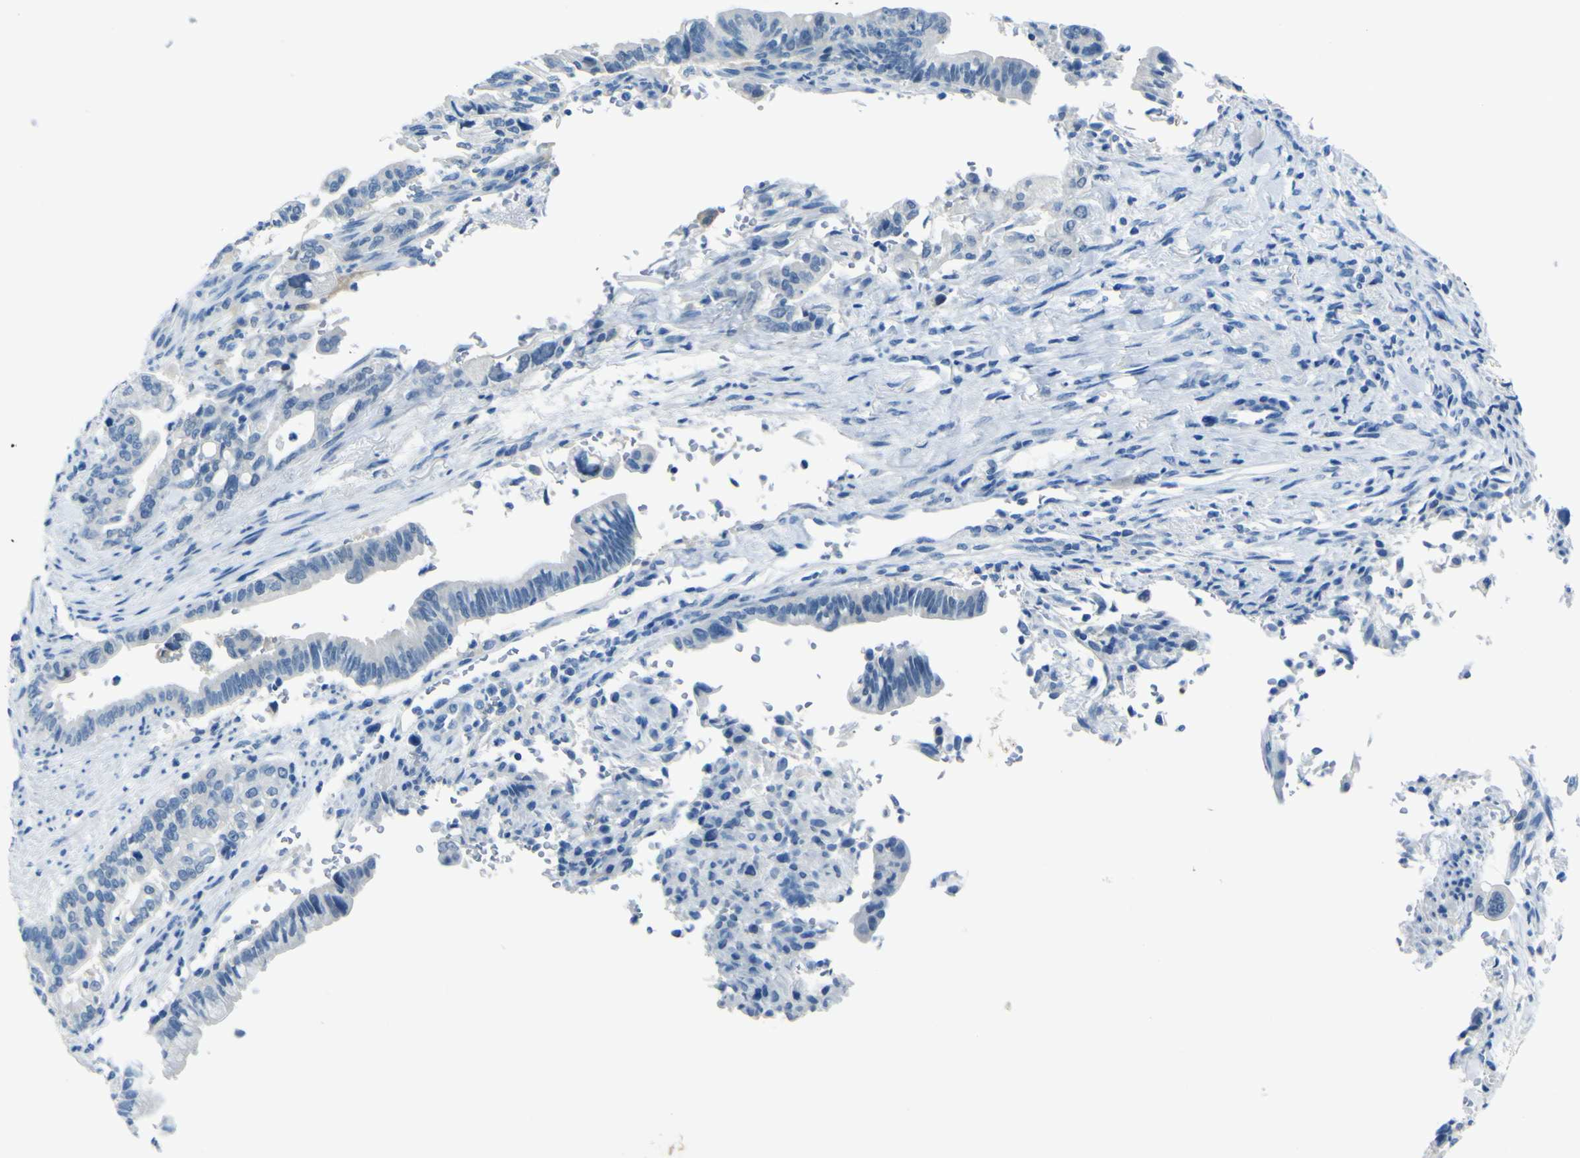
{"staining": {"intensity": "negative", "quantity": "none", "location": "none"}, "tissue": "pancreatic cancer", "cell_type": "Tumor cells", "image_type": "cancer", "snomed": [{"axis": "morphology", "description": "Adenocarcinoma, NOS"}, {"axis": "topography", "description": "Pancreas"}], "caption": "Immunohistochemical staining of human pancreatic adenocarcinoma exhibits no significant positivity in tumor cells.", "gene": "PHKG1", "patient": {"sex": "male", "age": 70}}